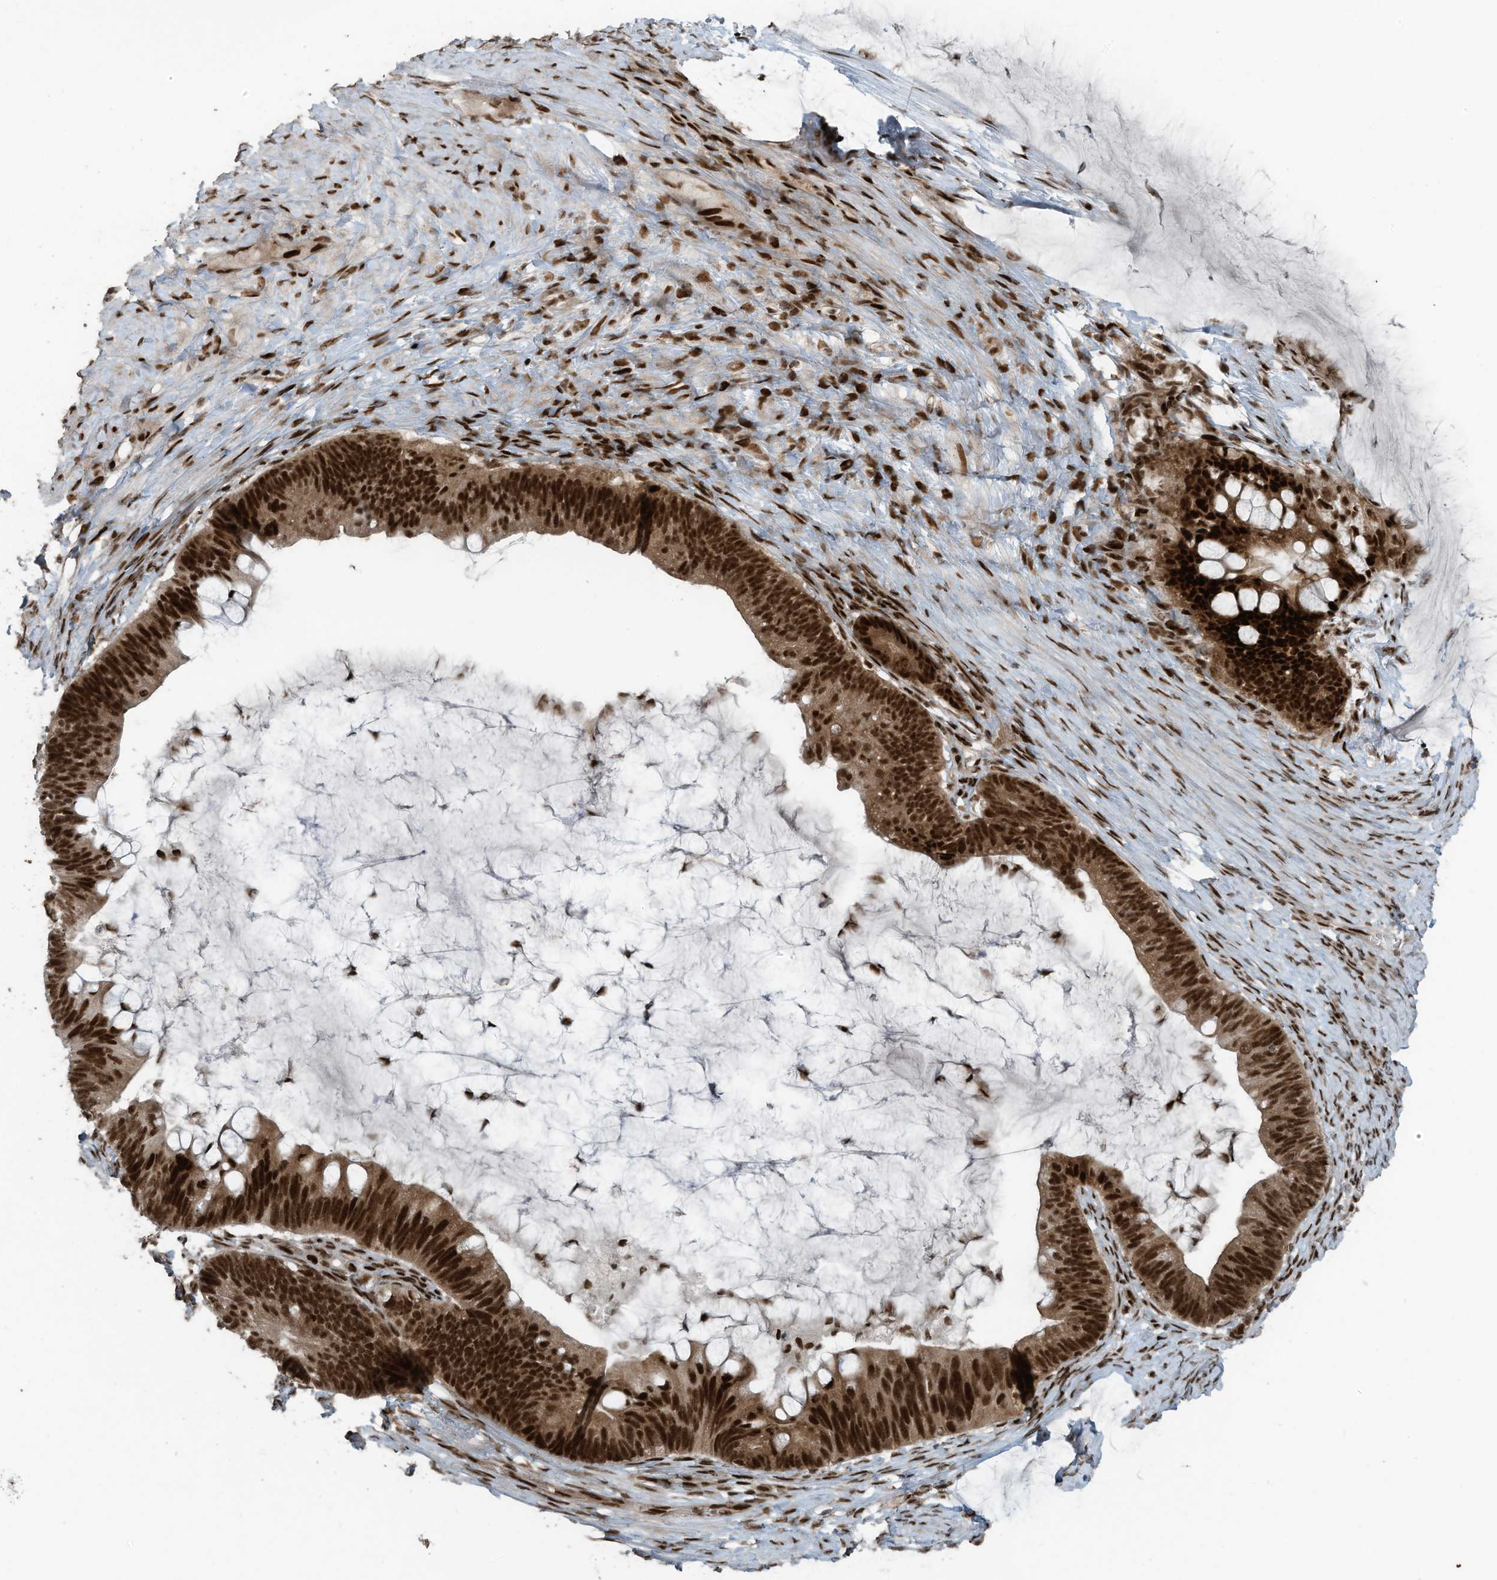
{"staining": {"intensity": "strong", "quantity": ">75%", "location": "nuclear"}, "tissue": "ovarian cancer", "cell_type": "Tumor cells", "image_type": "cancer", "snomed": [{"axis": "morphology", "description": "Cystadenocarcinoma, mucinous, NOS"}, {"axis": "topography", "description": "Ovary"}], "caption": "A high-resolution photomicrograph shows immunohistochemistry (IHC) staining of ovarian cancer, which reveals strong nuclear positivity in about >75% of tumor cells.", "gene": "PCNP", "patient": {"sex": "female", "age": 61}}